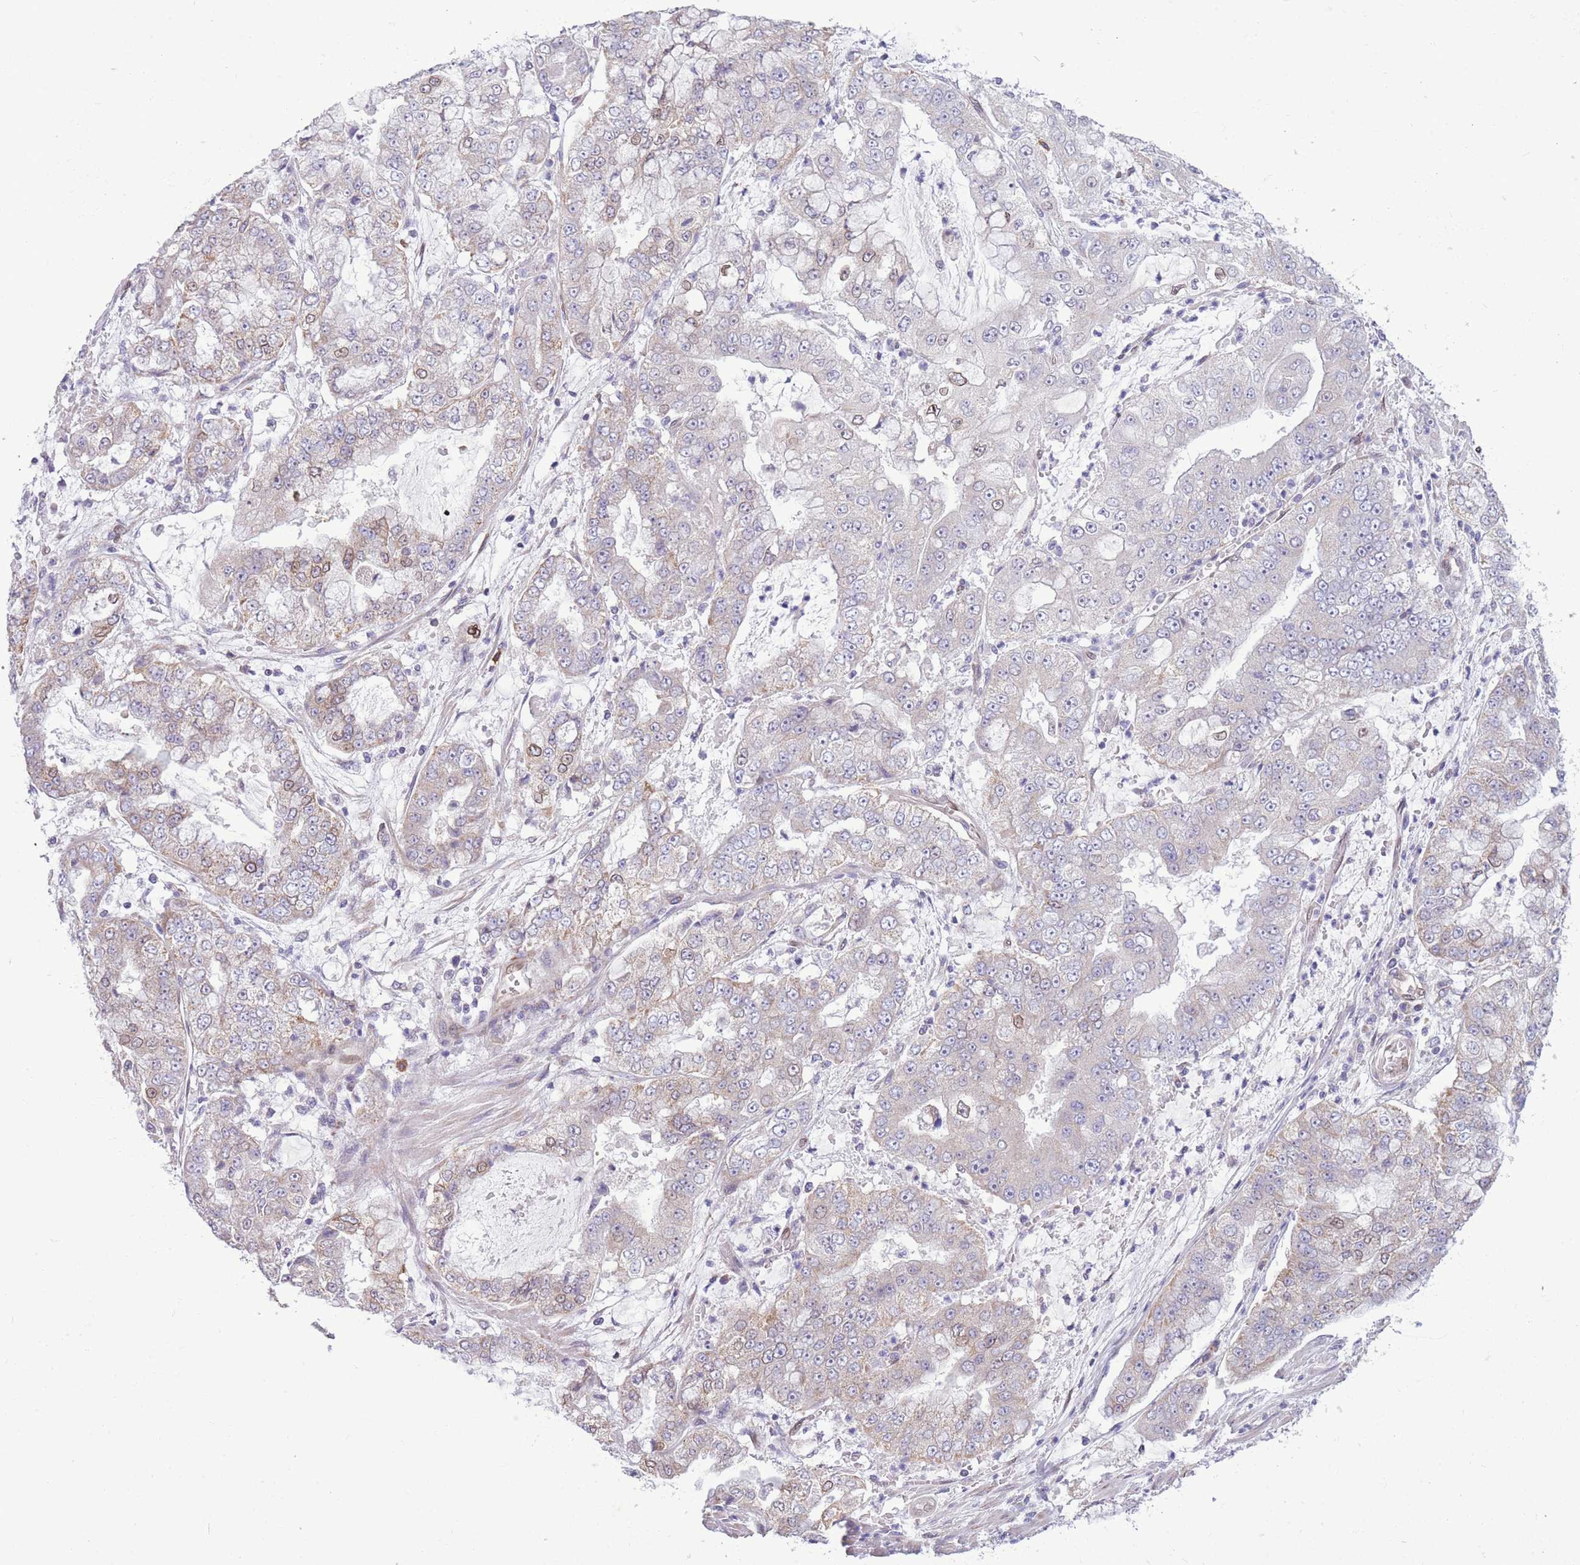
{"staining": {"intensity": "weak", "quantity": "<25%", "location": "cytoplasmic/membranous"}, "tissue": "stomach cancer", "cell_type": "Tumor cells", "image_type": "cancer", "snomed": [{"axis": "morphology", "description": "Adenocarcinoma, NOS"}, {"axis": "topography", "description": "Stomach"}], "caption": "Immunohistochemical staining of stomach adenocarcinoma exhibits no significant positivity in tumor cells.", "gene": "PDHA1", "patient": {"sex": "male", "age": 76}}